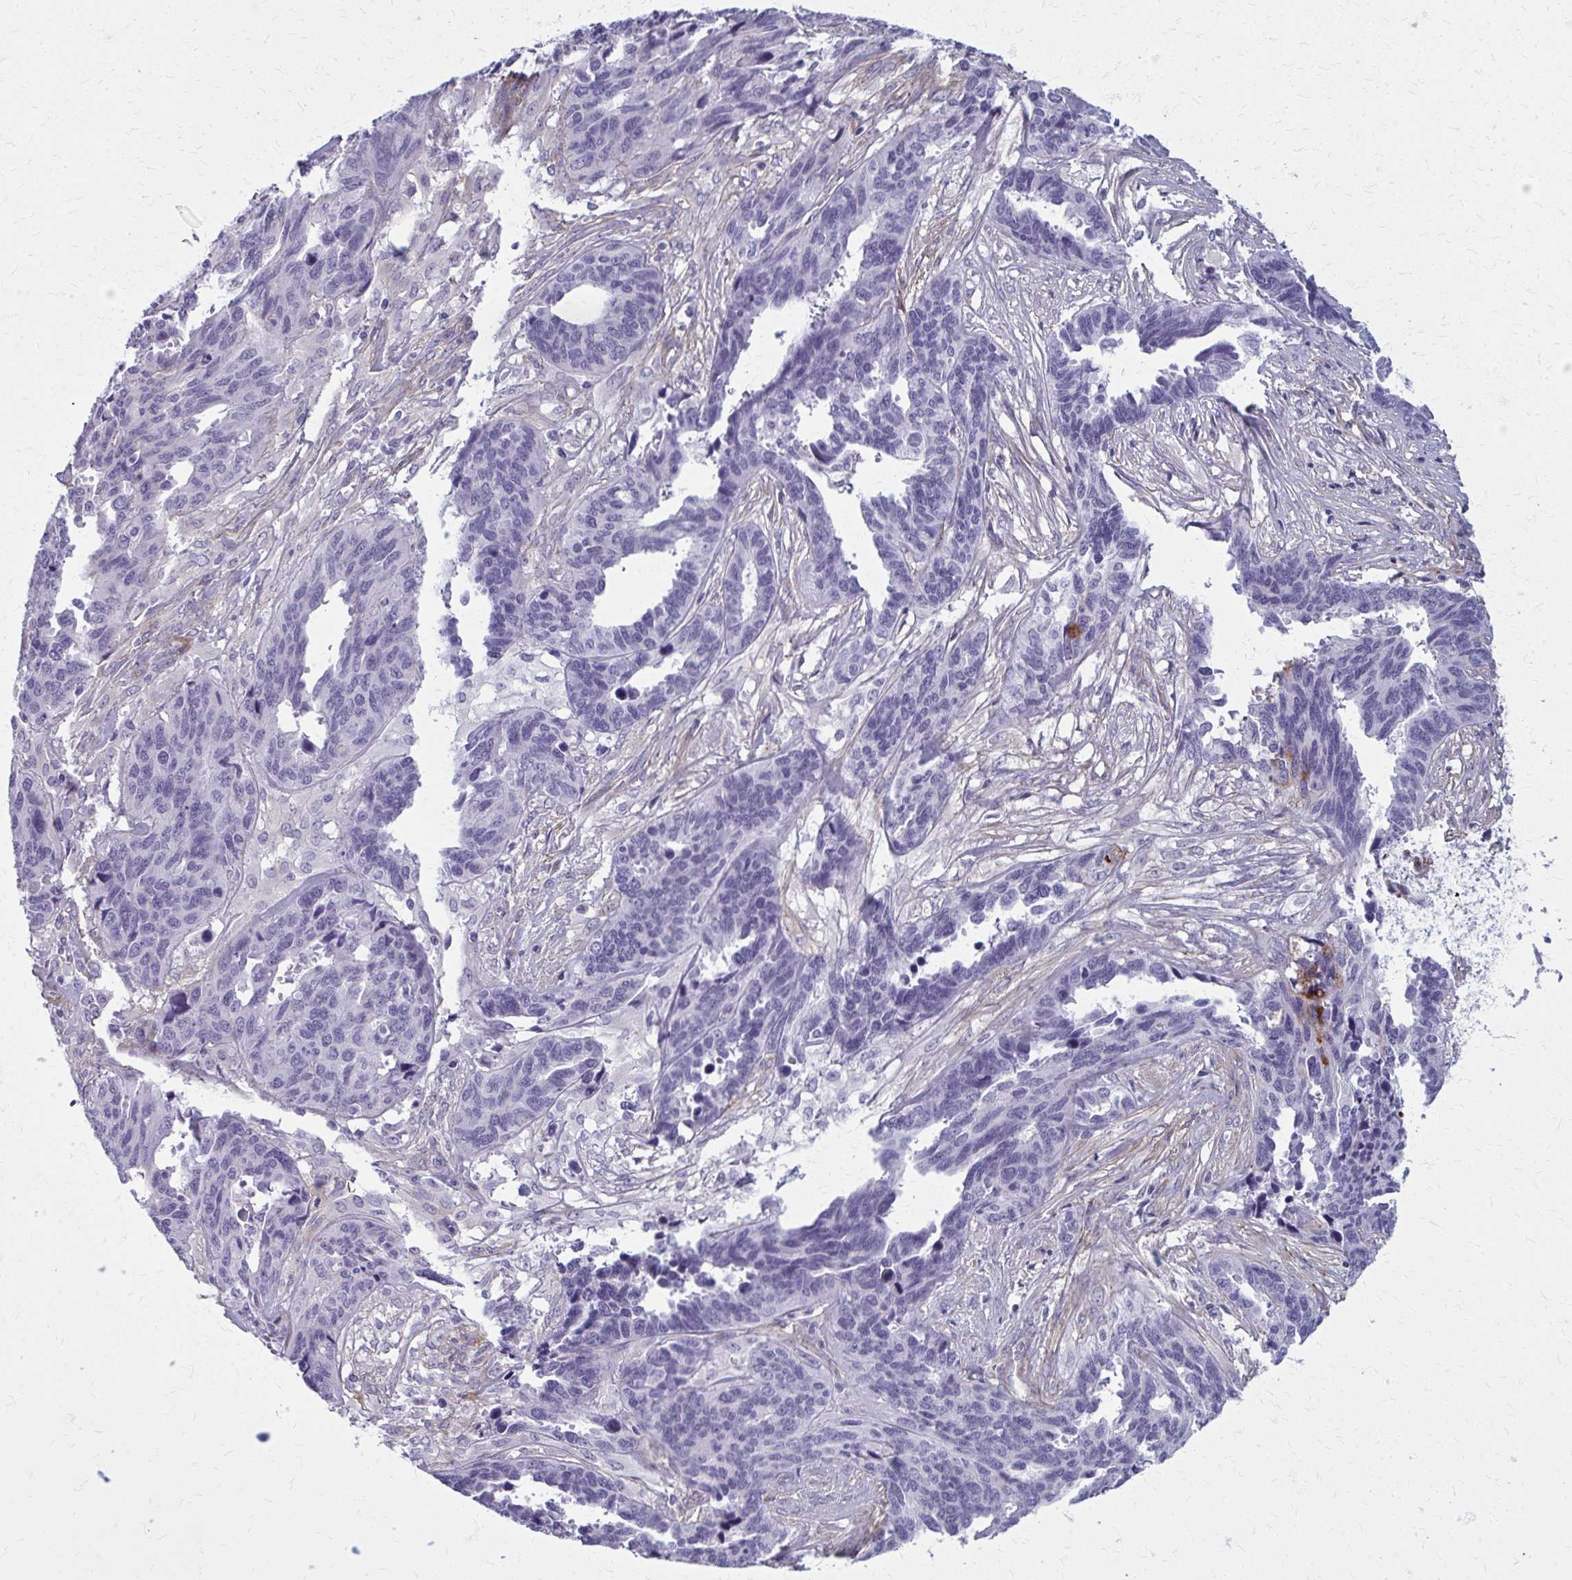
{"staining": {"intensity": "negative", "quantity": "none", "location": "none"}, "tissue": "ovarian cancer", "cell_type": "Tumor cells", "image_type": "cancer", "snomed": [{"axis": "morphology", "description": "Cystadenocarcinoma, serous, NOS"}, {"axis": "topography", "description": "Ovary"}], "caption": "Tumor cells show no significant protein expression in serous cystadenocarcinoma (ovarian).", "gene": "AKAP12", "patient": {"sex": "female", "age": 64}}